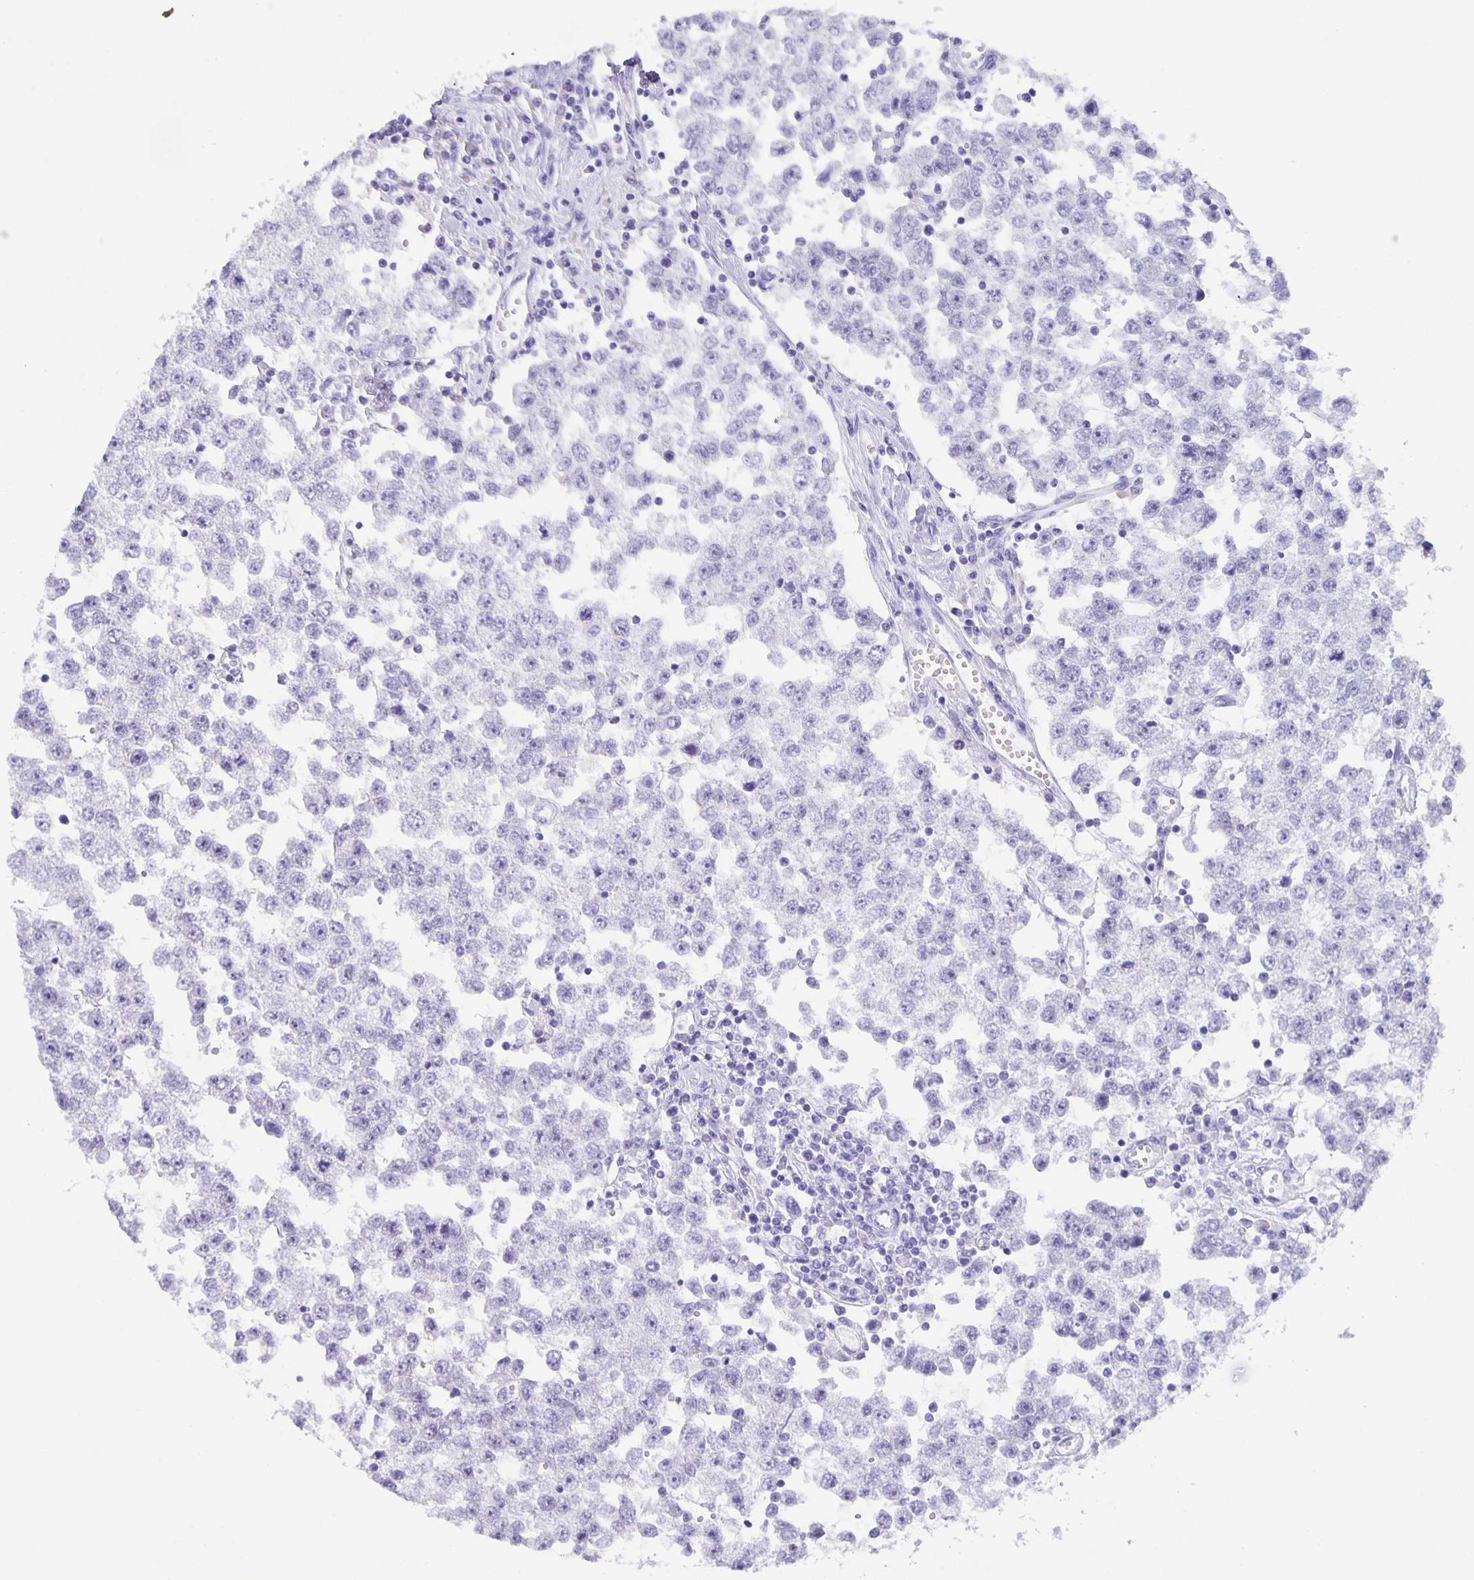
{"staining": {"intensity": "negative", "quantity": "none", "location": "none"}, "tissue": "testis cancer", "cell_type": "Tumor cells", "image_type": "cancer", "snomed": [{"axis": "morphology", "description": "Seminoma, NOS"}, {"axis": "topography", "description": "Testis"}], "caption": "Protein analysis of testis seminoma displays no significant expression in tumor cells. The staining was performed using DAB (3,3'-diaminobenzidine) to visualize the protein expression in brown, while the nuclei were stained in blue with hematoxylin (Magnification: 20x).", "gene": "GUCA2A", "patient": {"sex": "male", "age": 34}}